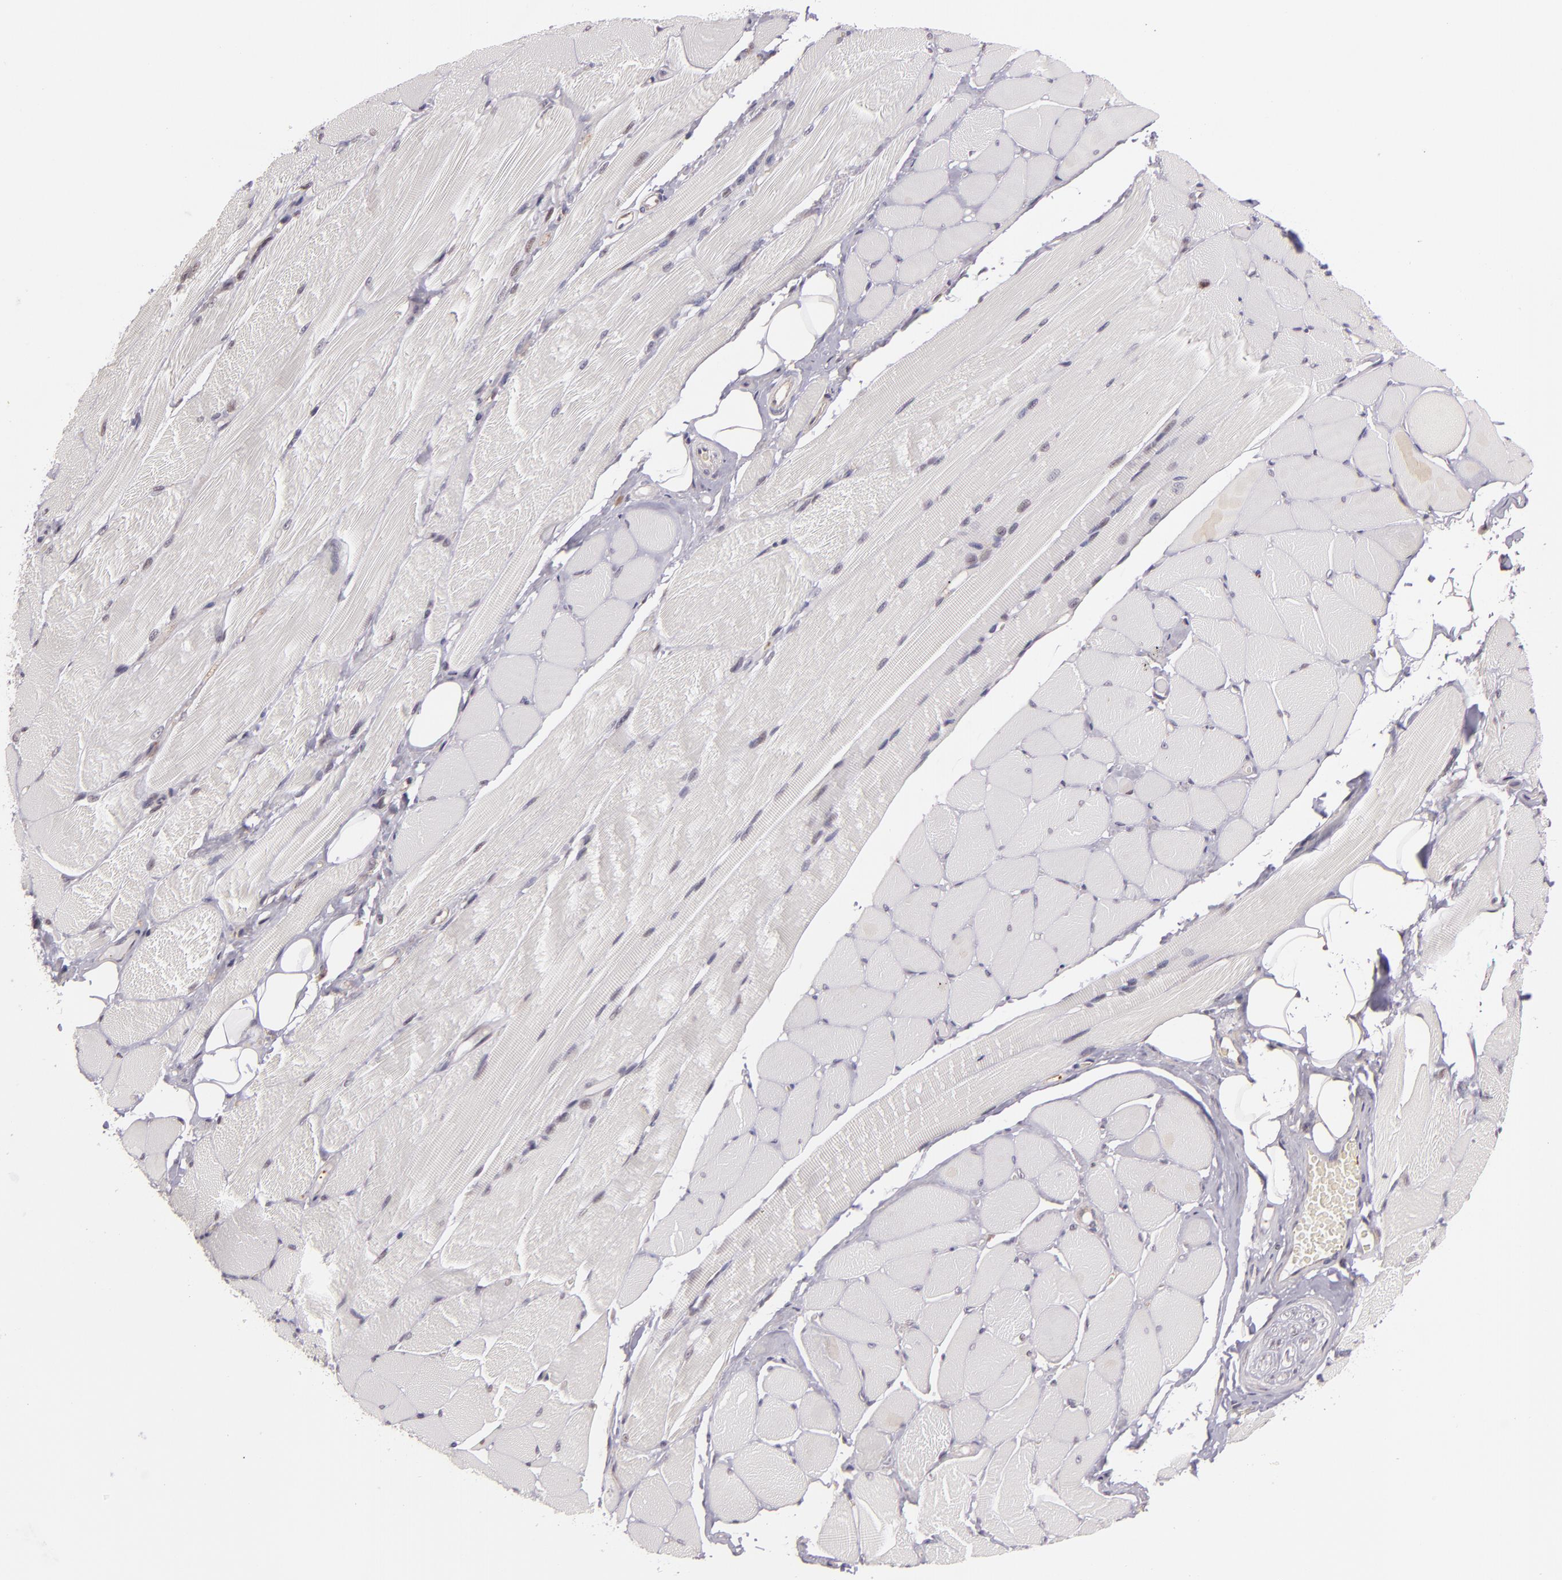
{"staining": {"intensity": "negative", "quantity": "none", "location": "none"}, "tissue": "adipose tissue", "cell_type": "Adipocytes", "image_type": "normal", "snomed": [{"axis": "morphology", "description": "Normal tissue, NOS"}, {"axis": "topography", "description": "Skeletal muscle"}, {"axis": "topography", "description": "Peripheral nerve tissue"}], "caption": "IHC of benign adipose tissue demonstrates no expression in adipocytes. (DAB immunohistochemistry, high magnification).", "gene": "SYTL4", "patient": {"sex": "female", "age": 84}}